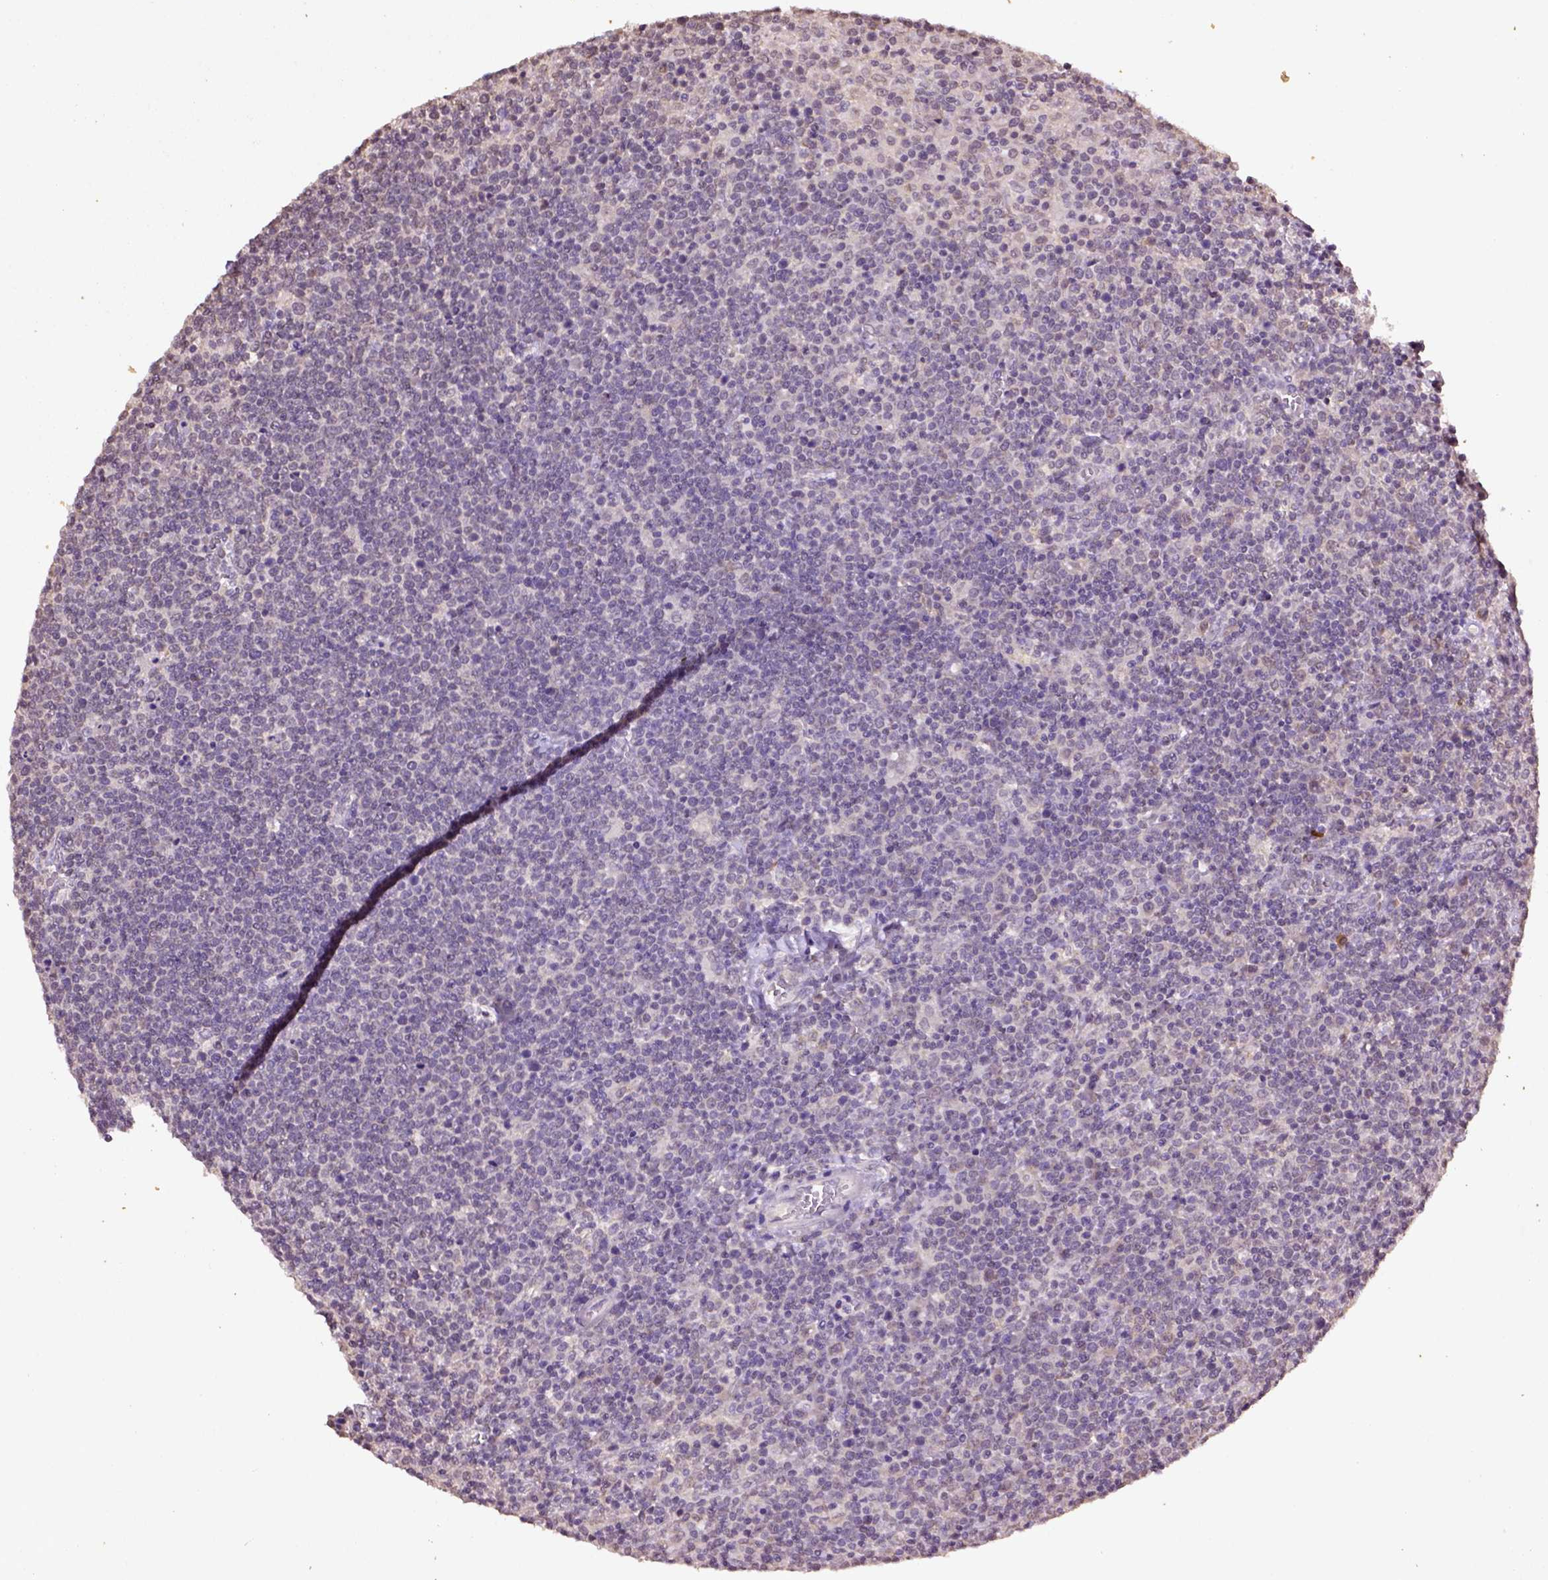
{"staining": {"intensity": "negative", "quantity": "none", "location": "none"}, "tissue": "lymphoma", "cell_type": "Tumor cells", "image_type": "cancer", "snomed": [{"axis": "morphology", "description": "Malignant lymphoma, non-Hodgkin's type, High grade"}, {"axis": "topography", "description": "Lymph node"}], "caption": "High power microscopy image of an immunohistochemistry image of lymphoma, revealing no significant staining in tumor cells.", "gene": "WDR17", "patient": {"sex": "male", "age": 61}}